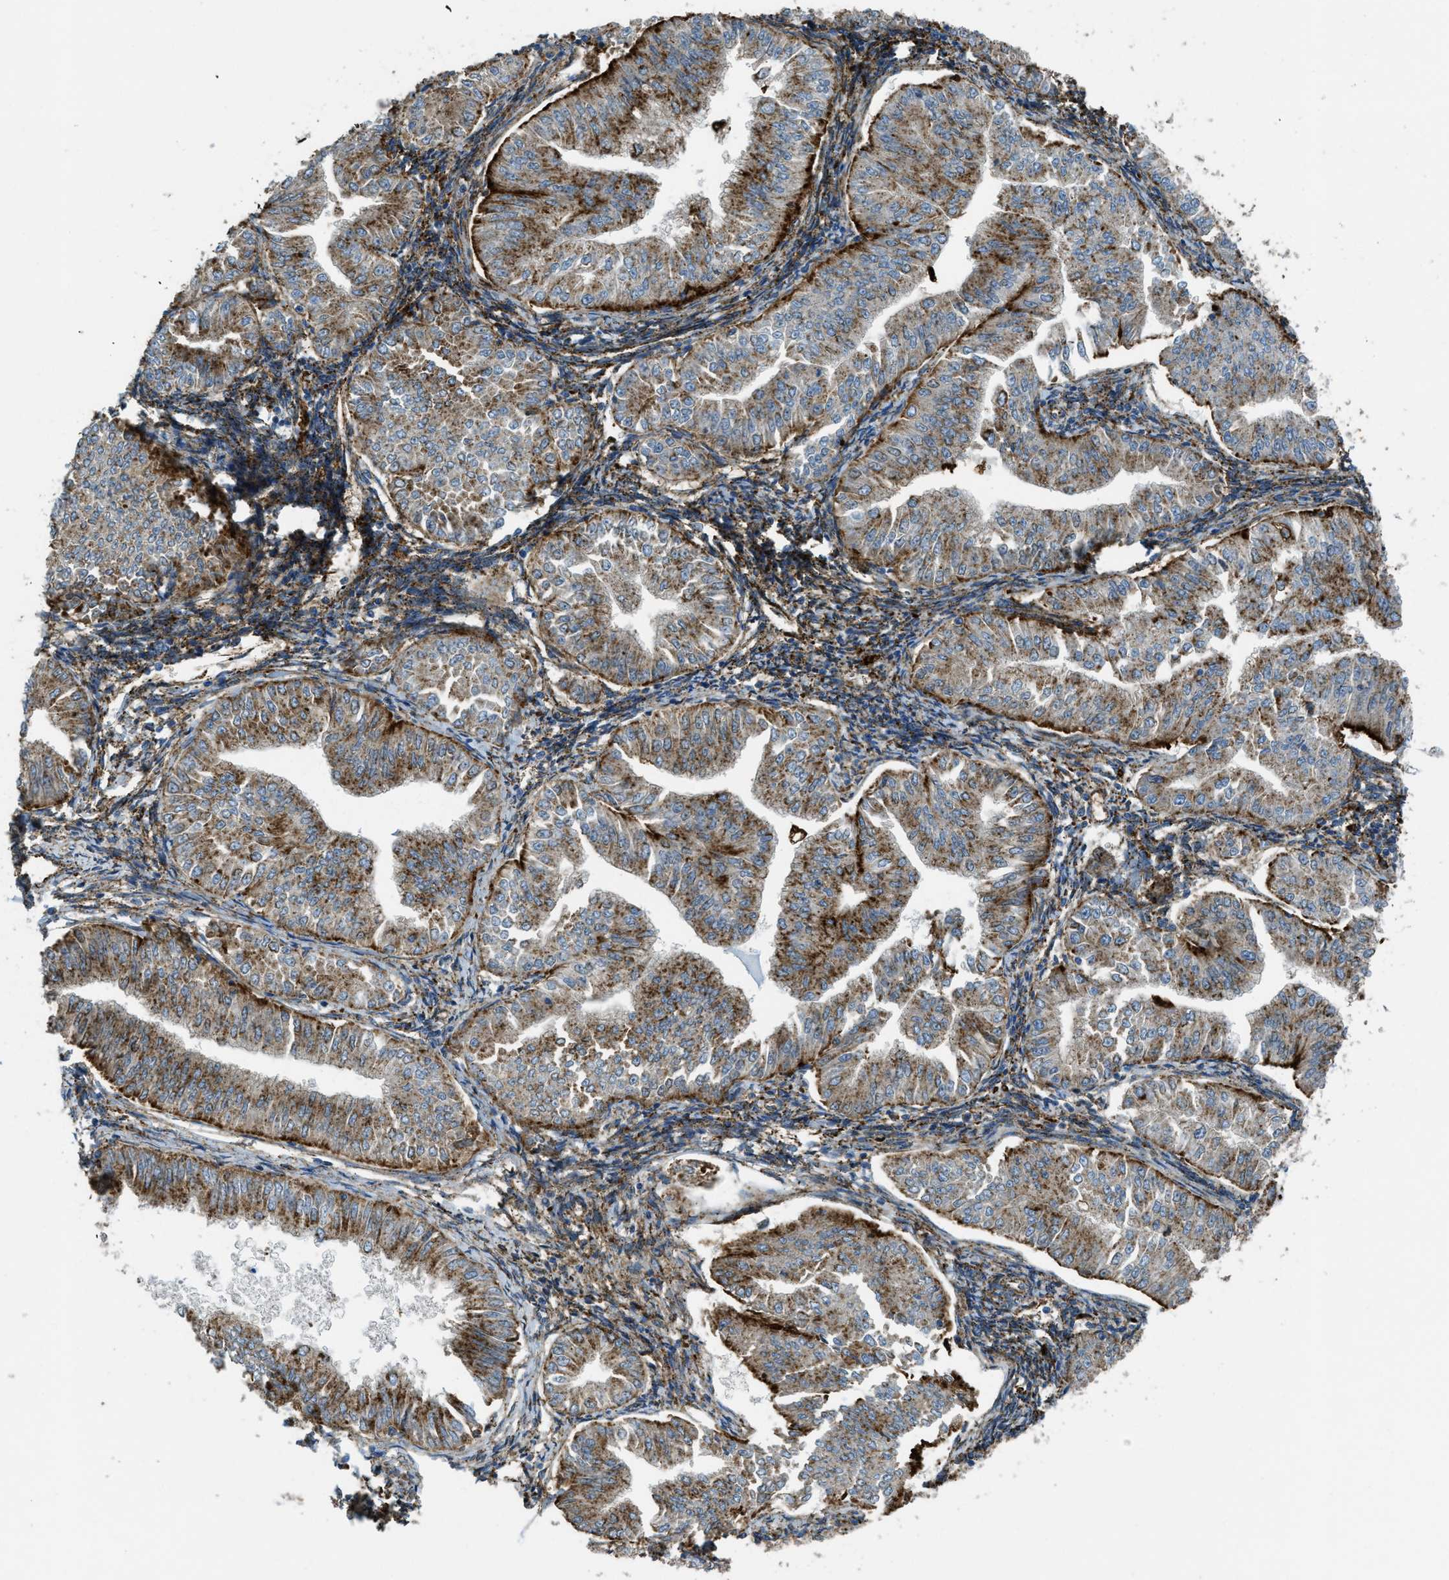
{"staining": {"intensity": "strong", "quantity": ">75%", "location": "cytoplasmic/membranous"}, "tissue": "endometrial cancer", "cell_type": "Tumor cells", "image_type": "cancer", "snomed": [{"axis": "morphology", "description": "Normal tissue, NOS"}, {"axis": "morphology", "description": "Adenocarcinoma, NOS"}, {"axis": "topography", "description": "Endometrium"}], "caption": "Human endometrial cancer stained with a brown dye demonstrates strong cytoplasmic/membranous positive expression in approximately >75% of tumor cells.", "gene": "SCARB2", "patient": {"sex": "female", "age": 53}}